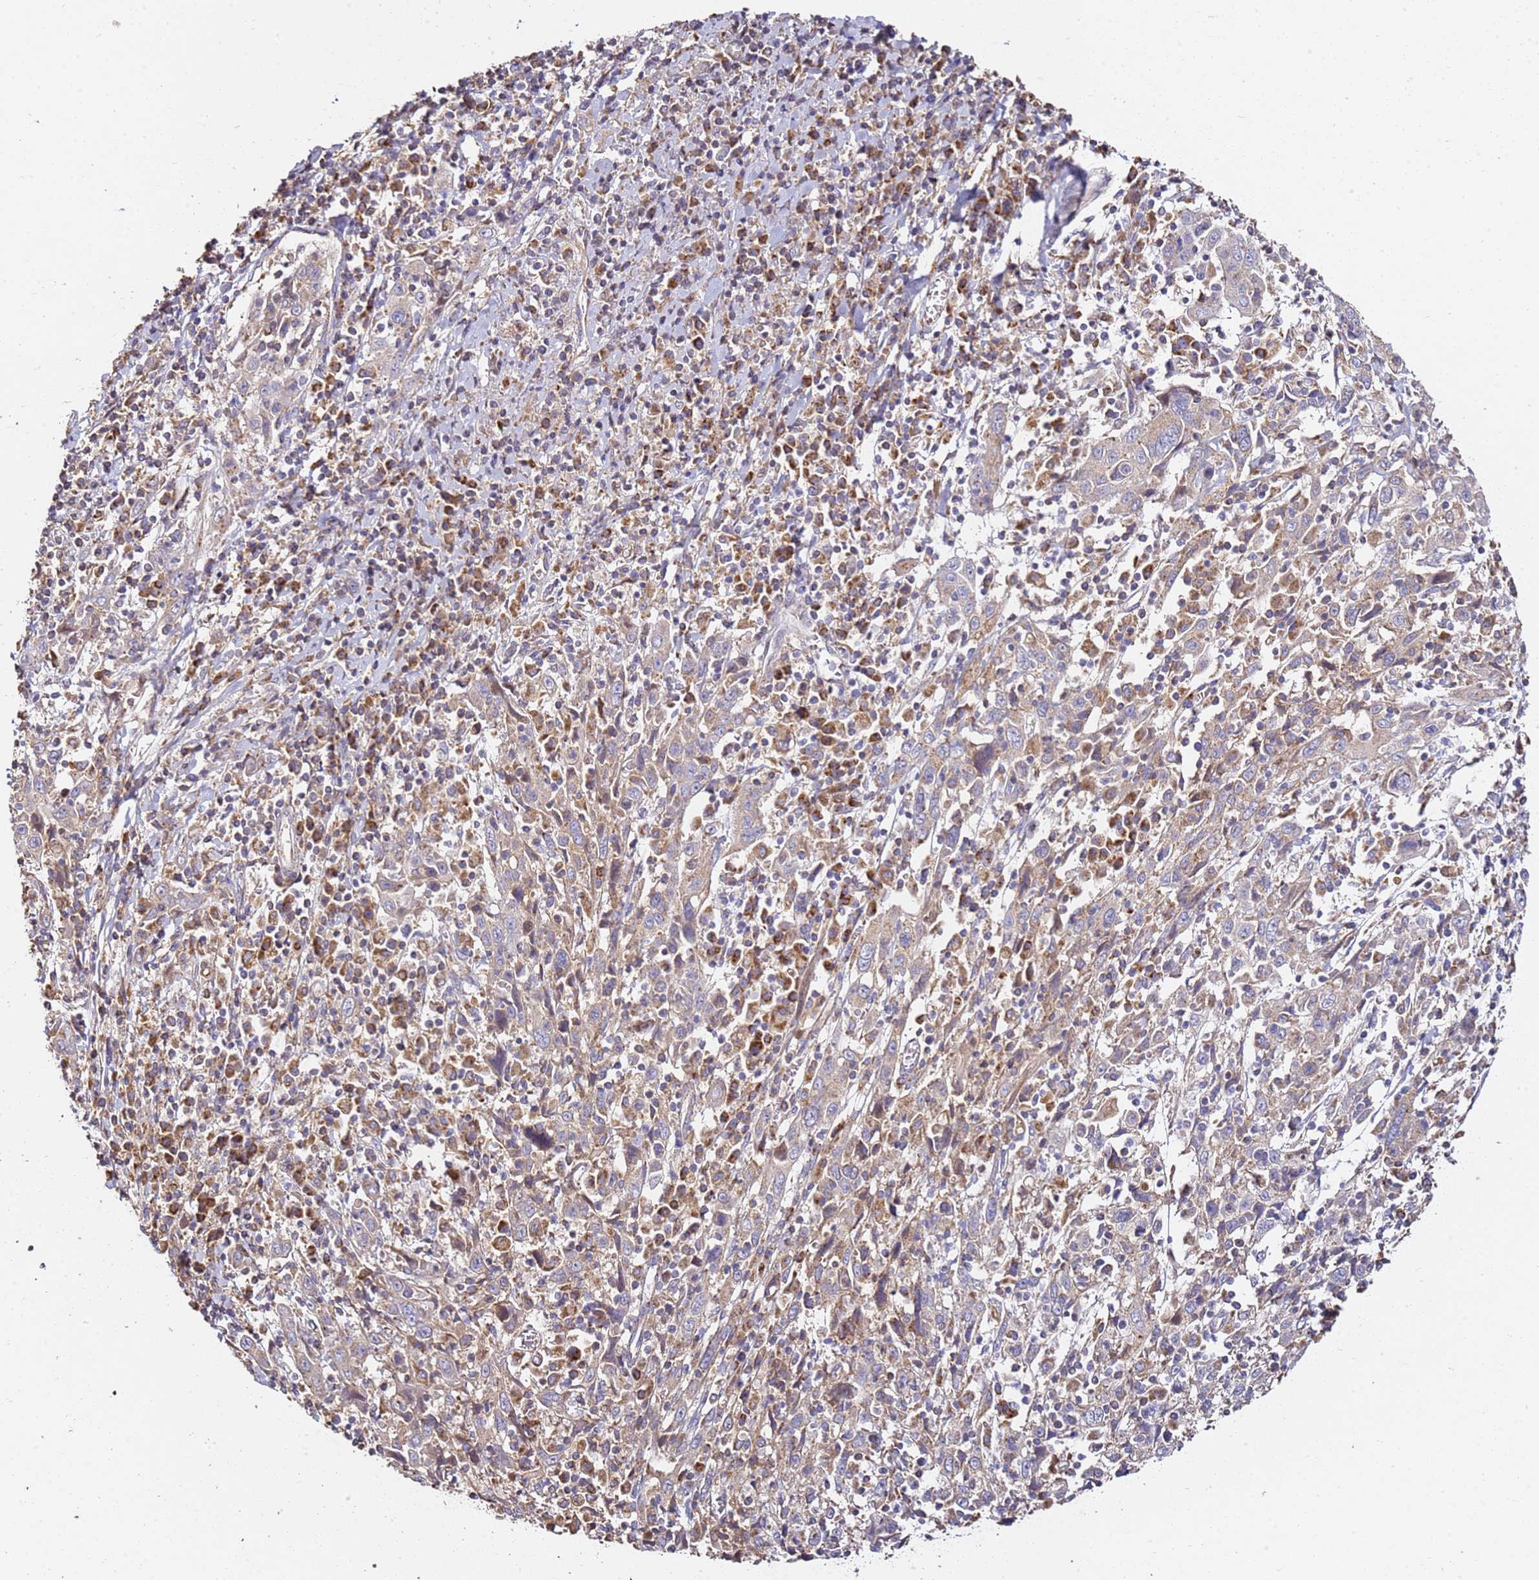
{"staining": {"intensity": "negative", "quantity": "none", "location": "none"}, "tissue": "cervical cancer", "cell_type": "Tumor cells", "image_type": "cancer", "snomed": [{"axis": "morphology", "description": "Squamous cell carcinoma, NOS"}, {"axis": "topography", "description": "Cervix"}], "caption": "Tumor cells show no significant positivity in squamous cell carcinoma (cervical). The staining is performed using DAB (3,3'-diaminobenzidine) brown chromogen with nuclei counter-stained in using hematoxylin.", "gene": "OR2B11", "patient": {"sex": "female", "age": 46}}